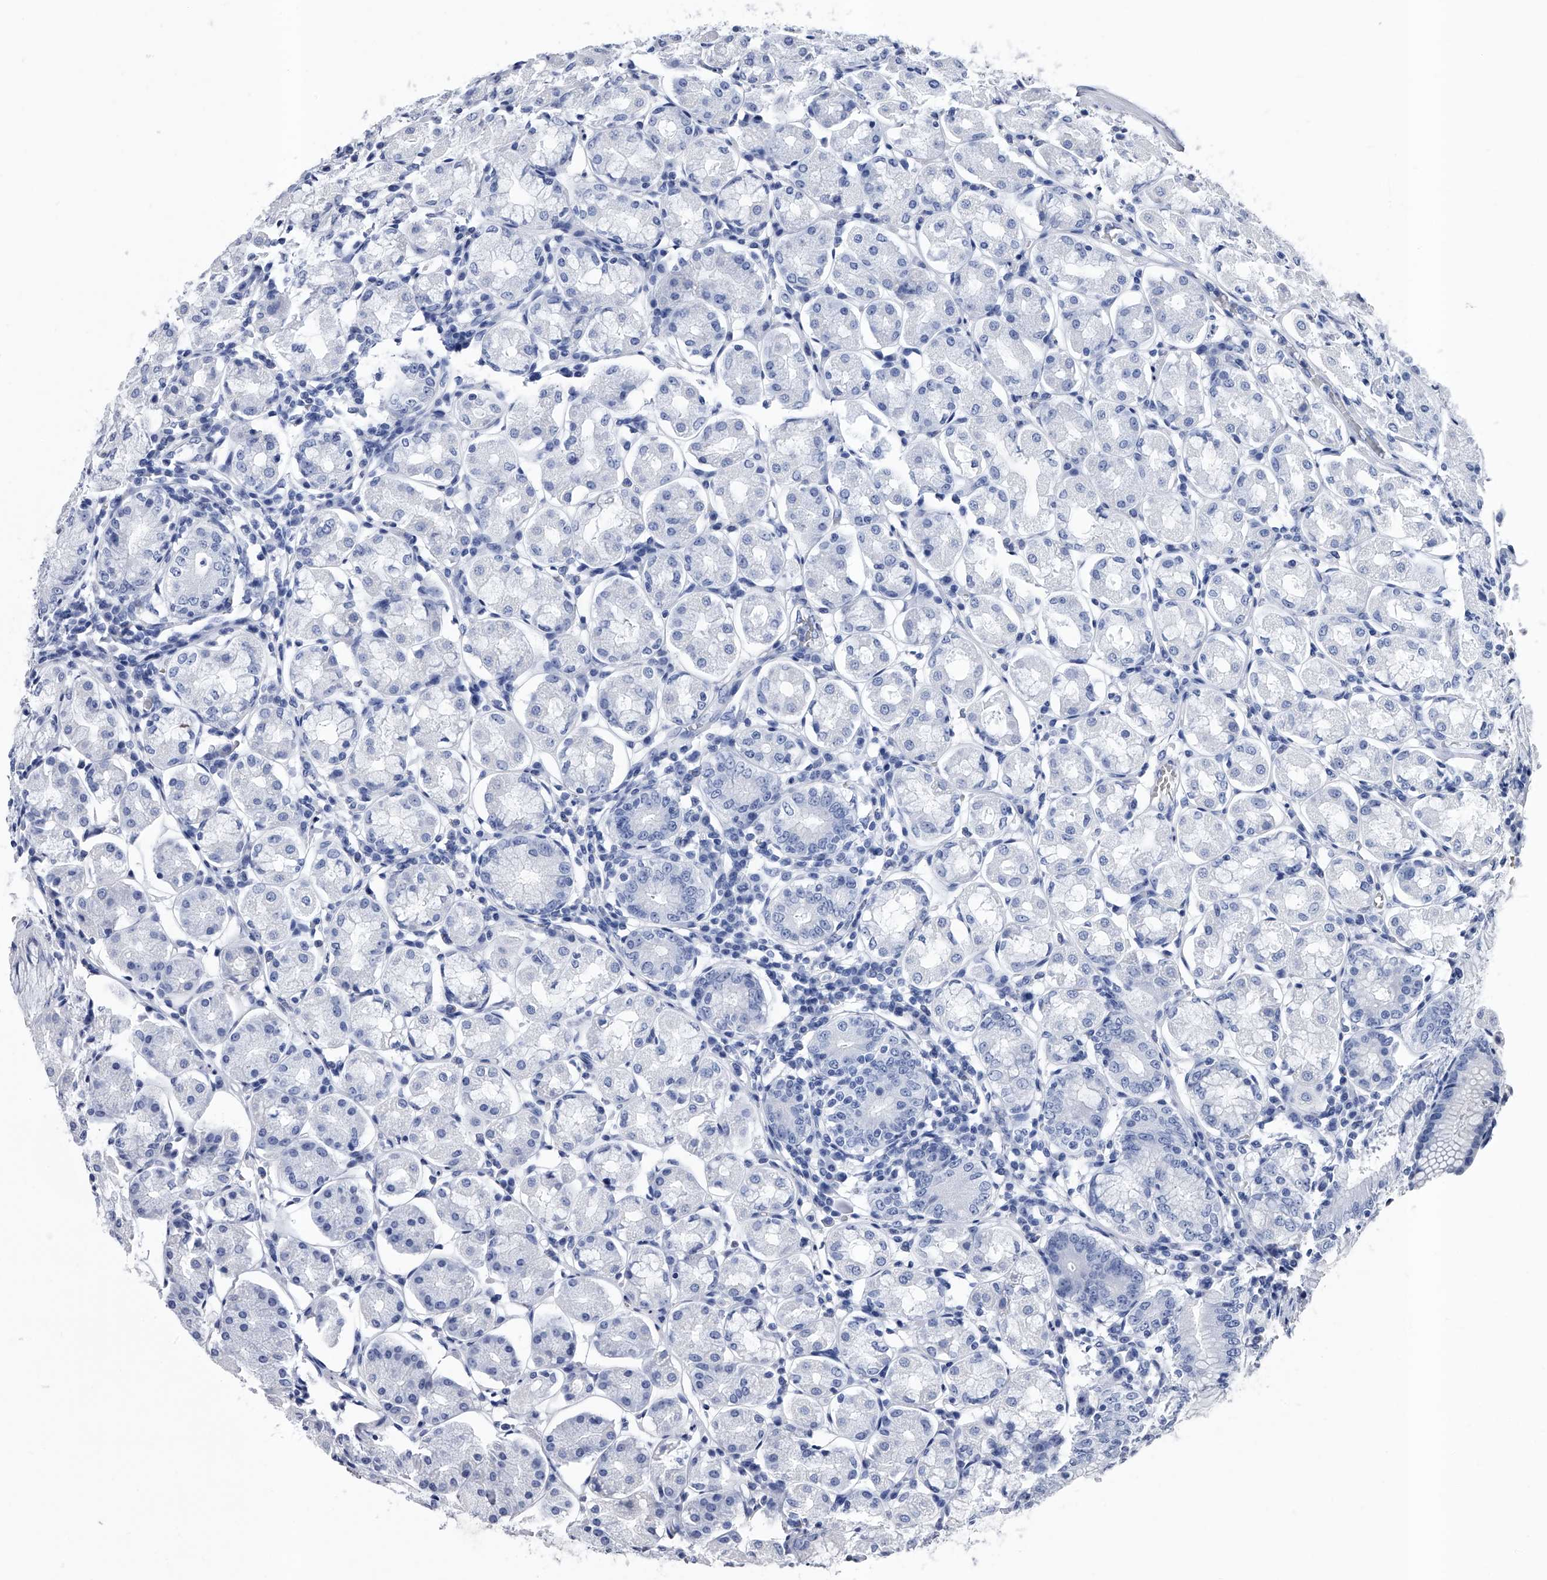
{"staining": {"intensity": "negative", "quantity": "none", "location": "none"}, "tissue": "stomach", "cell_type": "Glandular cells", "image_type": "normal", "snomed": [{"axis": "morphology", "description": "Normal tissue, NOS"}, {"axis": "topography", "description": "Stomach, lower"}], "caption": "This is an immunohistochemistry histopathology image of unremarkable stomach. There is no expression in glandular cells.", "gene": "EFCAB7", "patient": {"sex": "female", "age": 56}}